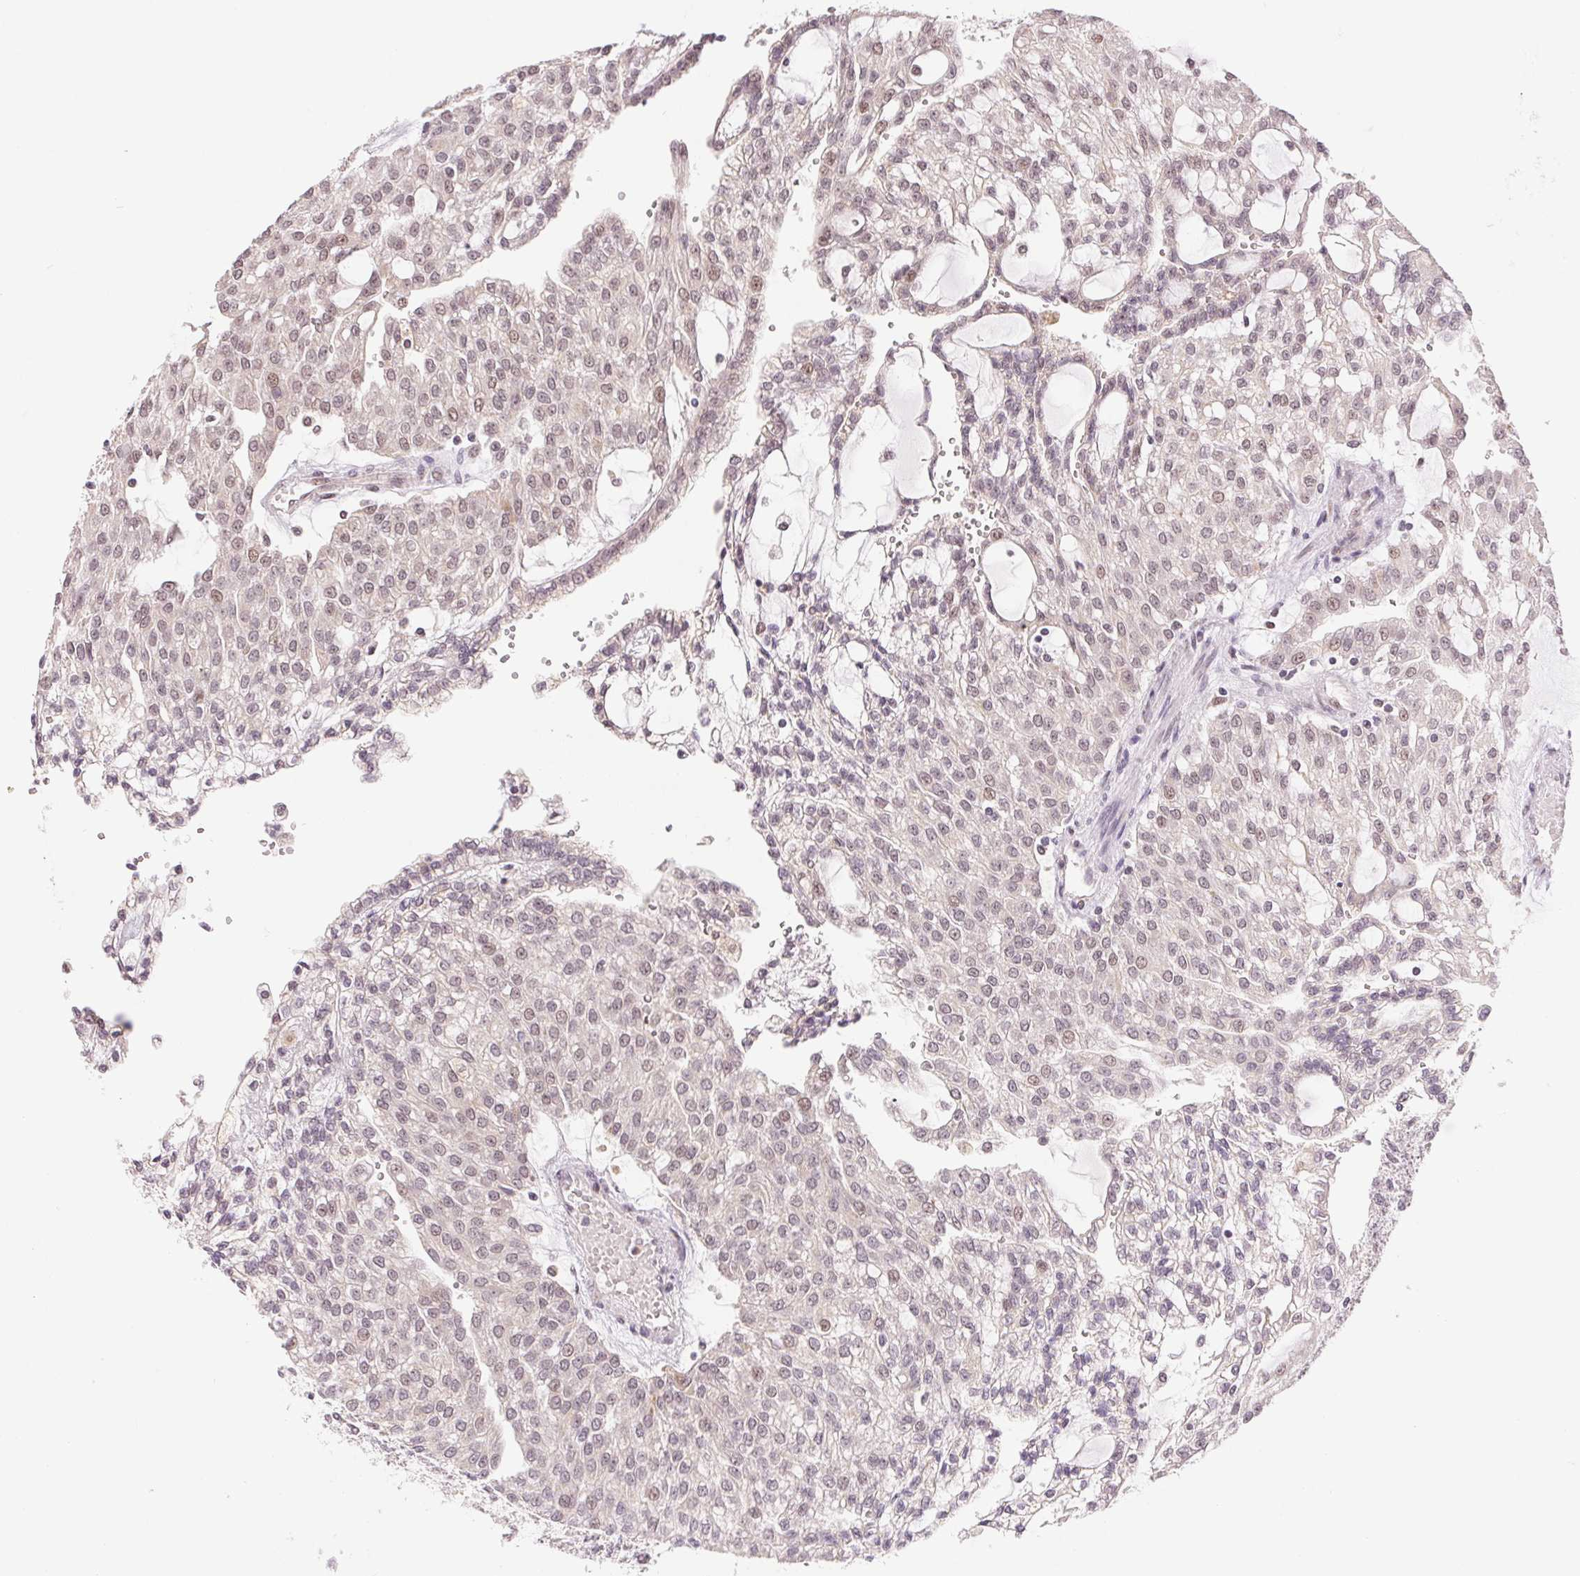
{"staining": {"intensity": "weak", "quantity": "25%-75%", "location": "nuclear"}, "tissue": "renal cancer", "cell_type": "Tumor cells", "image_type": "cancer", "snomed": [{"axis": "morphology", "description": "Adenocarcinoma, NOS"}, {"axis": "topography", "description": "Kidney"}], "caption": "This photomicrograph demonstrates immunohistochemistry staining of human renal cancer, with low weak nuclear positivity in approximately 25%-75% of tumor cells.", "gene": "GRHL3", "patient": {"sex": "male", "age": 63}}